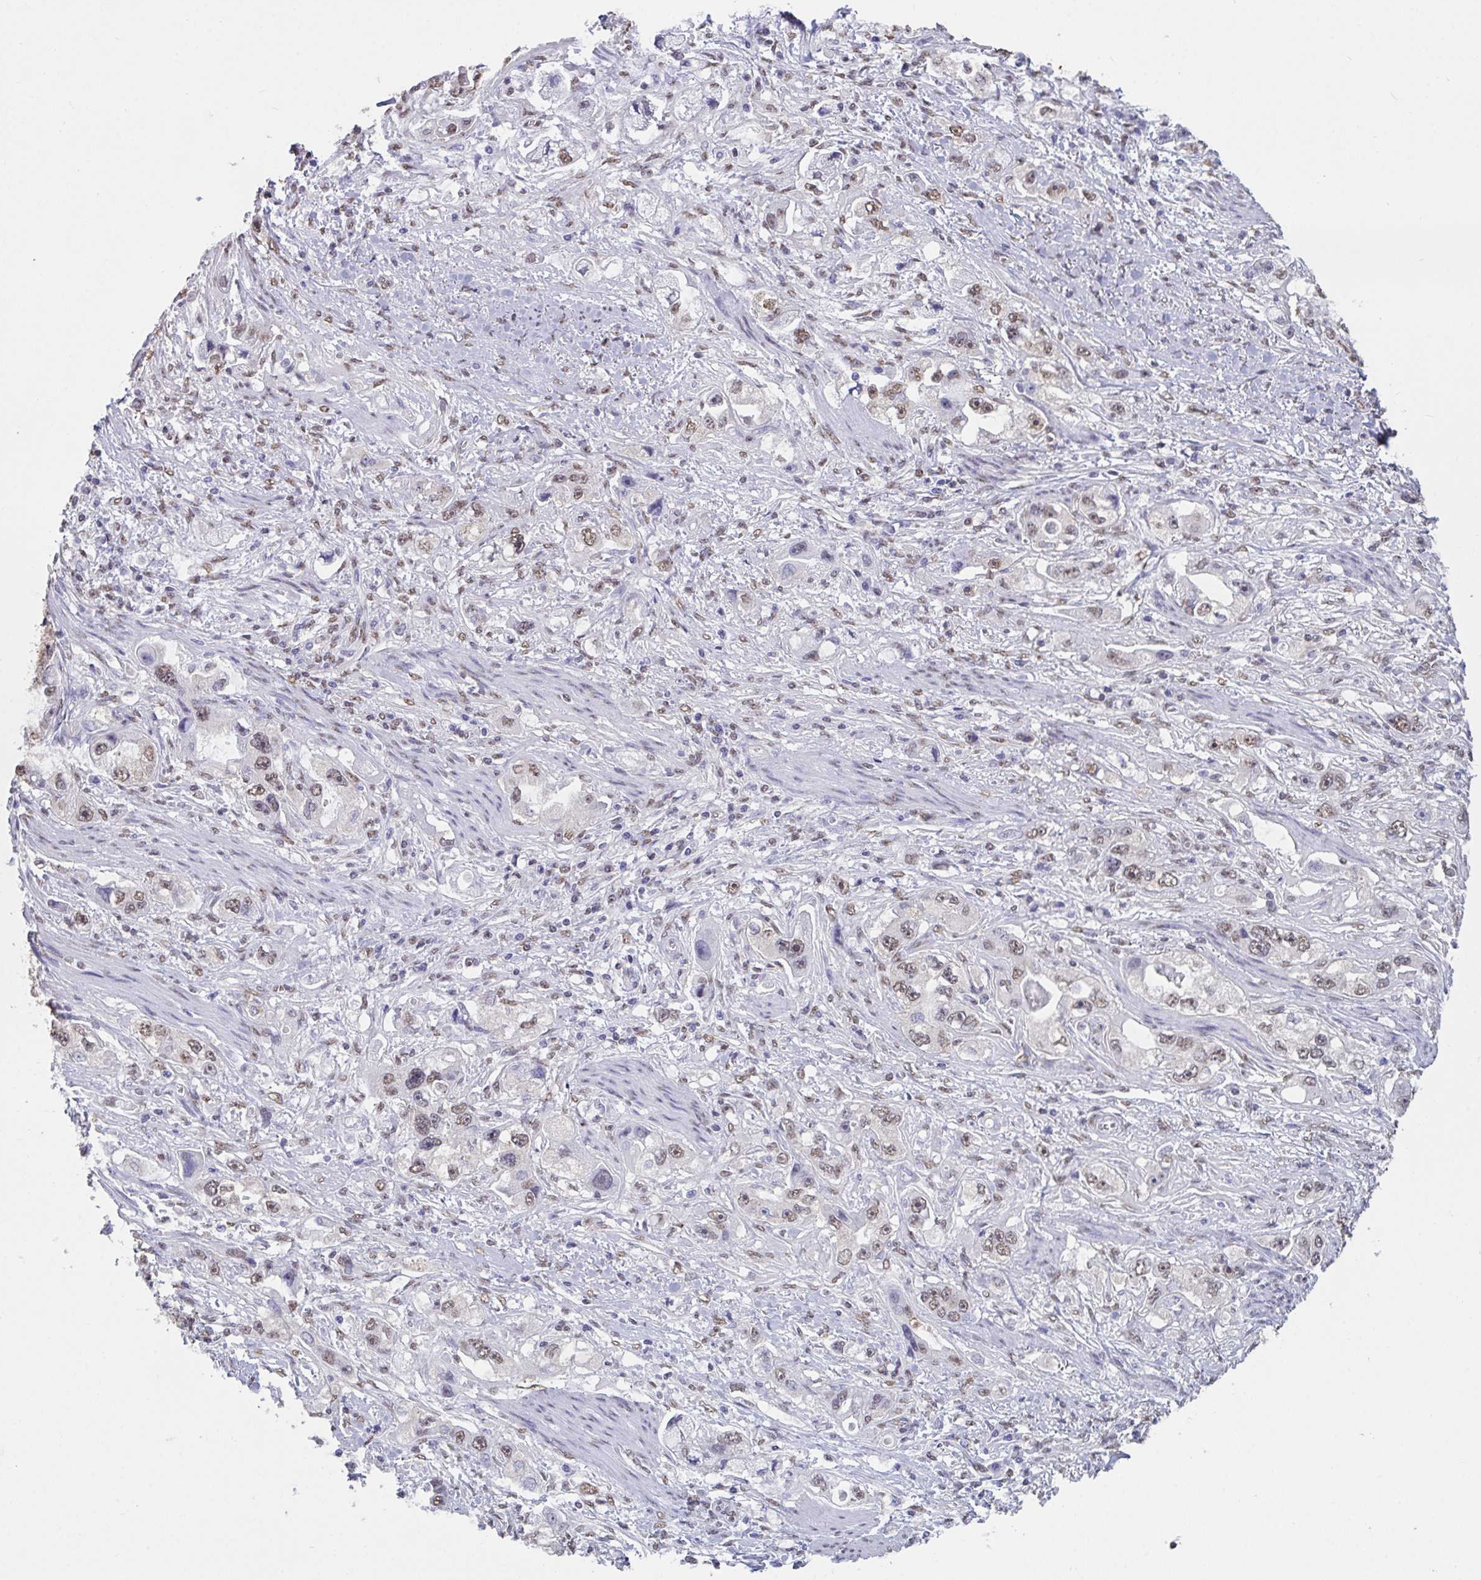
{"staining": {"intensity": "weak", "quantity": ">75%", "location": "nuclear"}, "tissue": "stomach cancer", "cell_type": "Tumor cells", "image_type": "cancer", "snomed": [{"axis": "morphology", "description": "Adenocarcinoma, NOS"}, {"axis": "topography", "description": "Stomach, lower"}], "caption": "Human stomach cancer (adenocarcinoma) stained with a protein marker demonstrates weak staining in tumor cells.", "gene": "SEMA6B", "patient": {"sex": "female", "age": 93}}